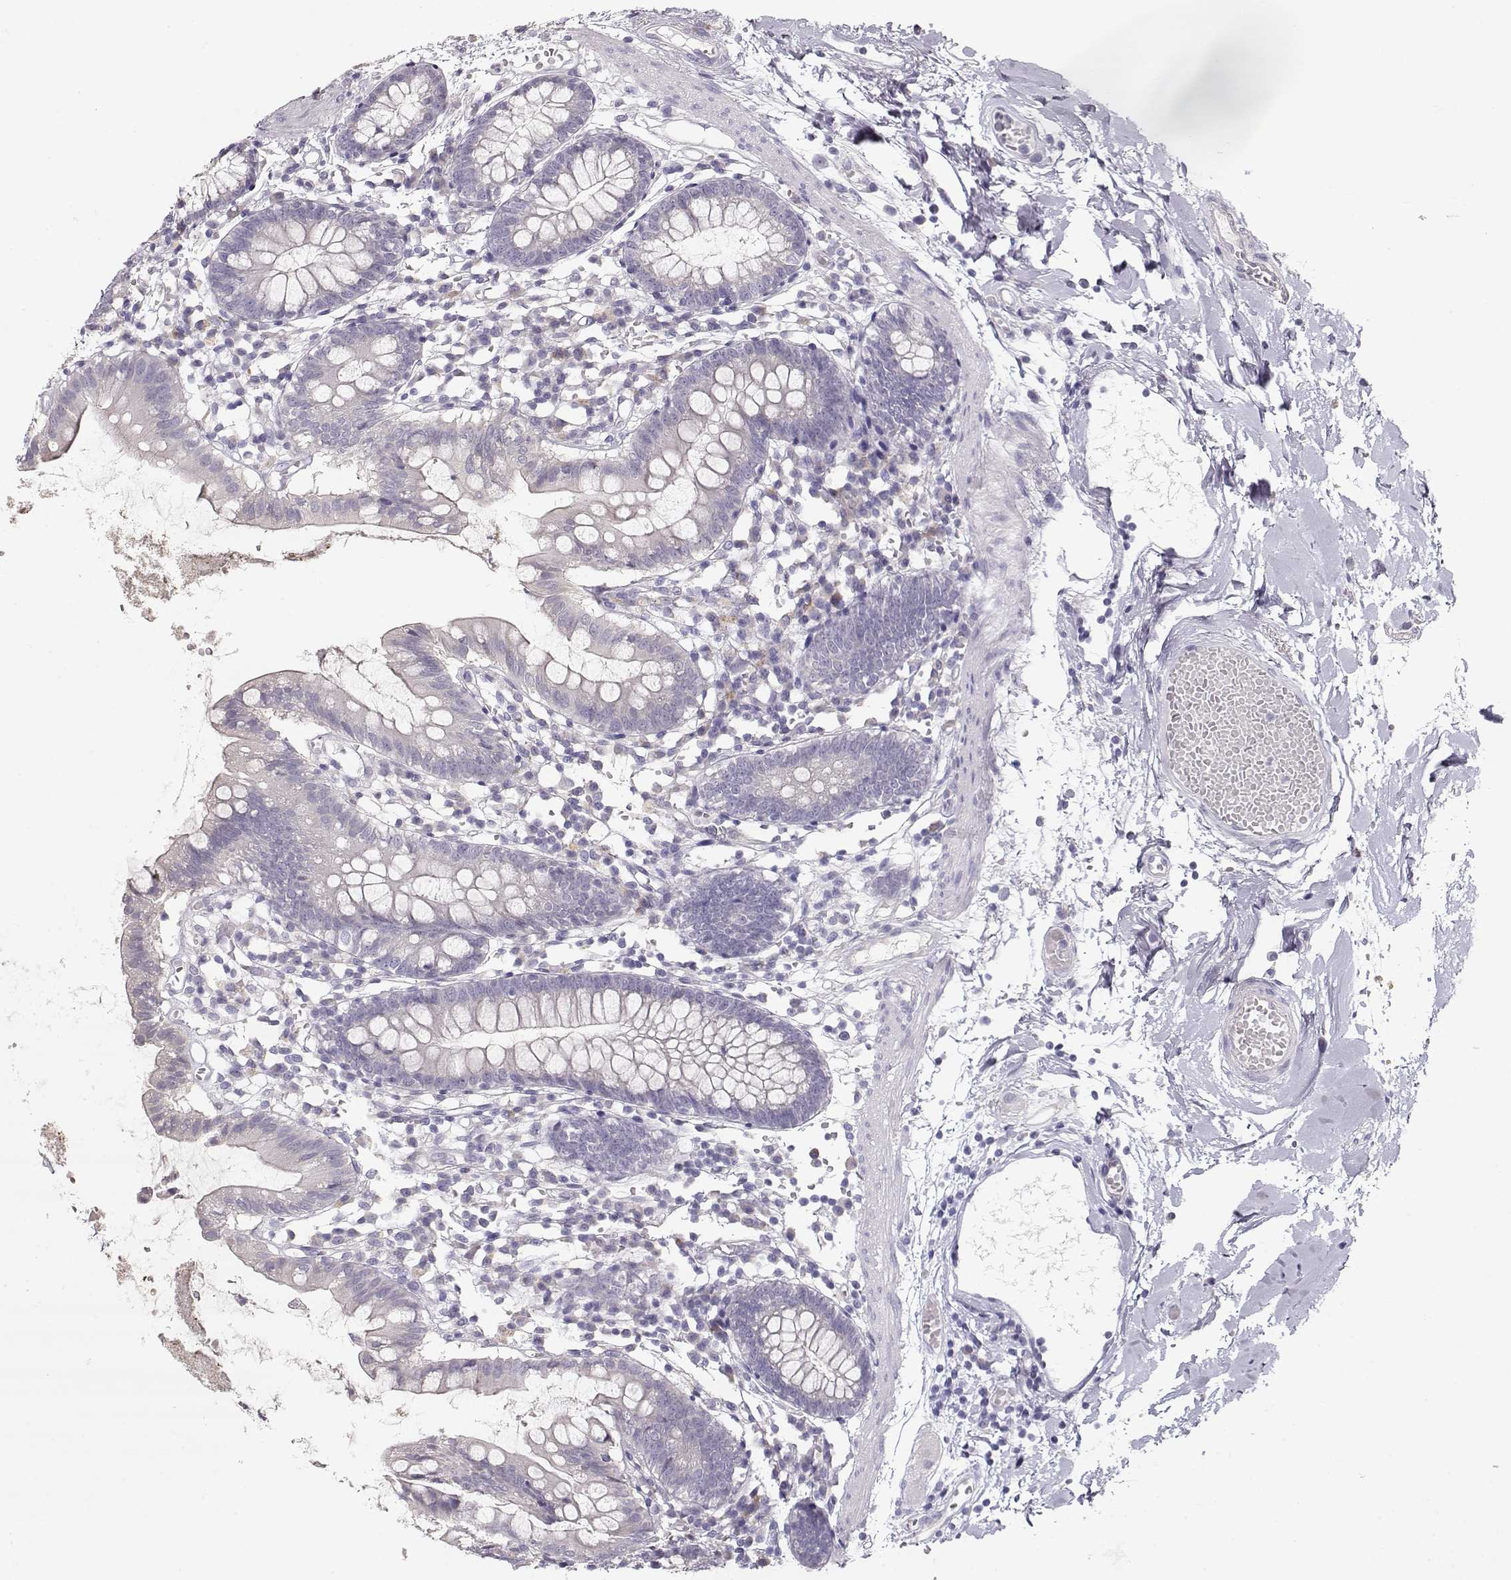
{"staining": {"intensity": "negative", "quantity": "none", "location": "none"}, "tissue": "small intestine", "cell_type": "Glandular cells", "image_type": "normal", "snomed": [{"axis": "morphology", "description": "Normal tissue, NOS"}, {"axis": "topography", "description": "Small intestine"}], "caption": "Micrograph shows no significant protein staining in glandular cells of normal small intestine.", "gene": "GLIPR1L2", "patient": {"sex": "female", "age": 90}}